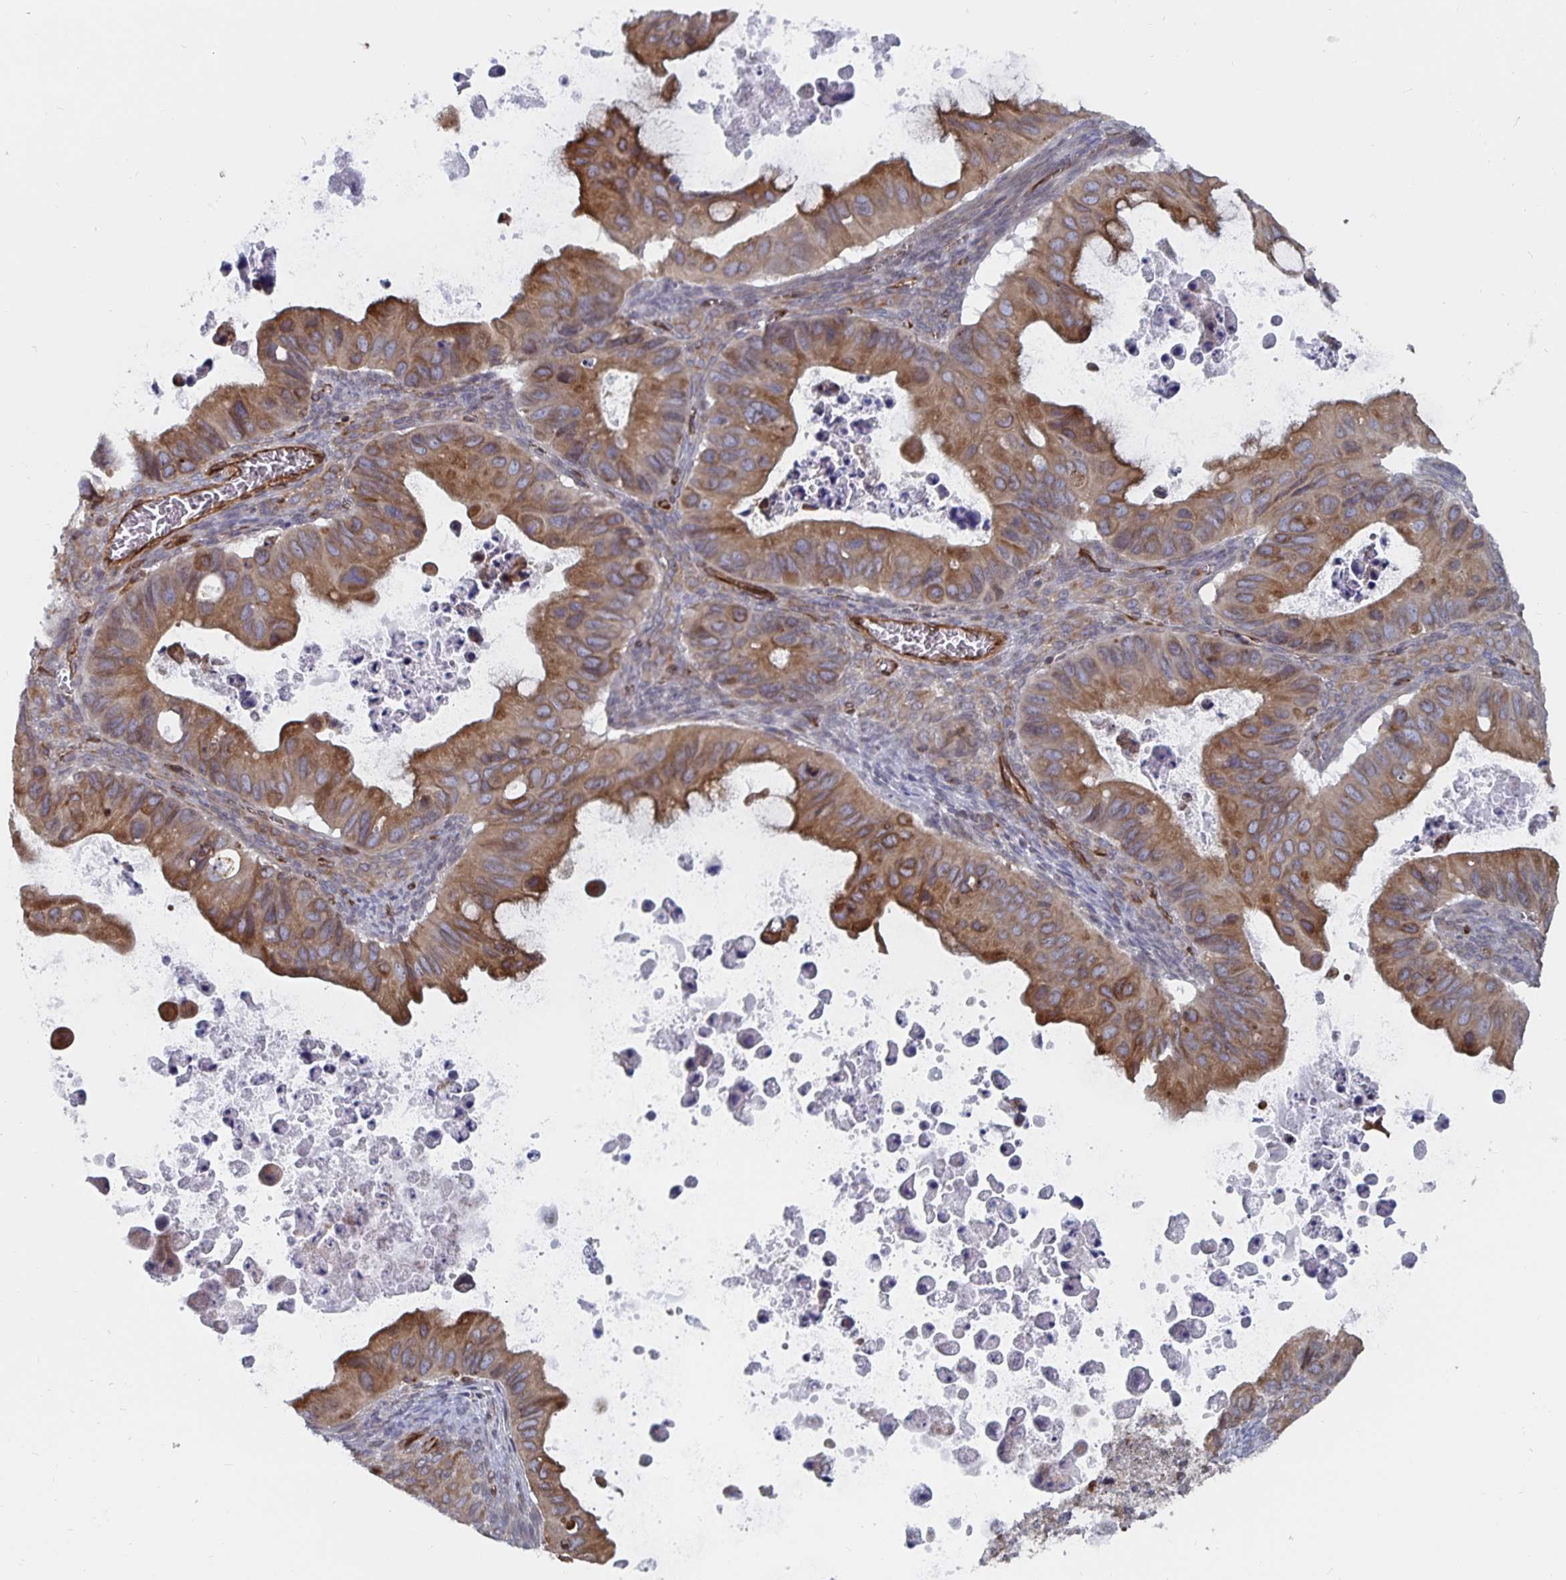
{"staining": {"intensity": "moderate", "quantity": ">75%", "location": "cytoplasmic/membranous"}, "tissue": "ovarian cancer", "cell_type": "Tumor cells", "image_type": "cancer", "snomed": [{"axis": "morphology", "description": "Cystadenocarcinoma, mucinous, NOS"}, {"axis": "topography", "description": "Ovary"}], "caption": "Protein staining demonstrates moderate cytoplasmic/membranous expression in approximately >75% of tumor cells in ovarian mucinous cystadenocarcinoma. (Stains: DAB (3,3'-diaminobenzidine) in brown, nuclei in blue, Microscopy: brightfield microscopy at high magnification).", "gene": "BCAP29", "patient": {"sex": "female", "age": 64}}